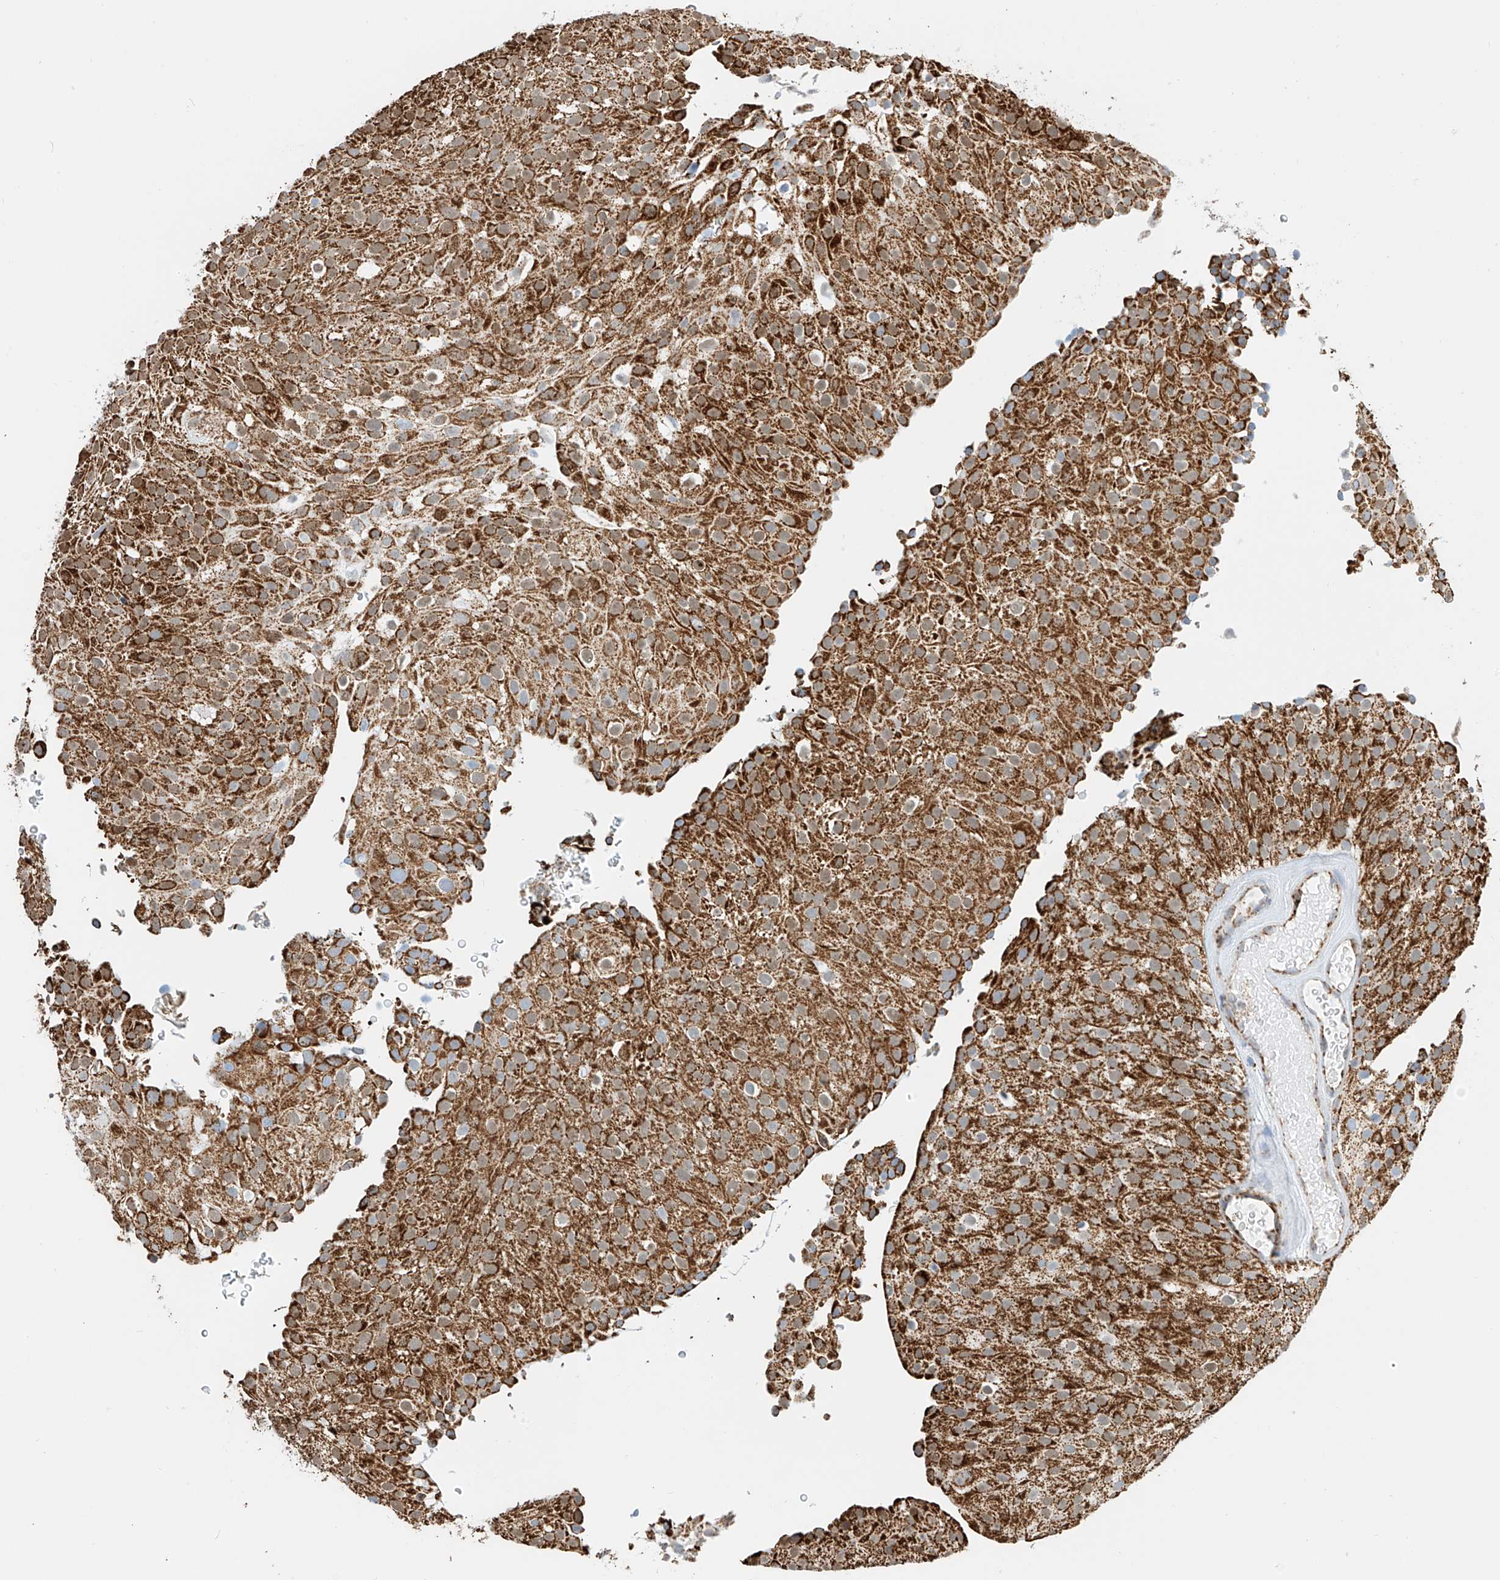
{"staining": {"intensity": "moderate", "quantity": ">75%", "location": "cytoplasmic/membranous"}, "tissue": "urothelial cancer", "cell_type": "Tumor cells", "image_type": "cancer", "snomed": [{"axis": "morphology", "description": "Urothelial carcinoma, Low grade"}, {"axis": "topography", "description": "Urinary bladder"}], "caption": "Tumor cells show medium levels of moderate cytoplasmic/membranous expression in approximately >75% of cells in low-grade urothelial carcinoma.", "gene": "PPA2", "patient": {"sex": "male", "age": 78}}